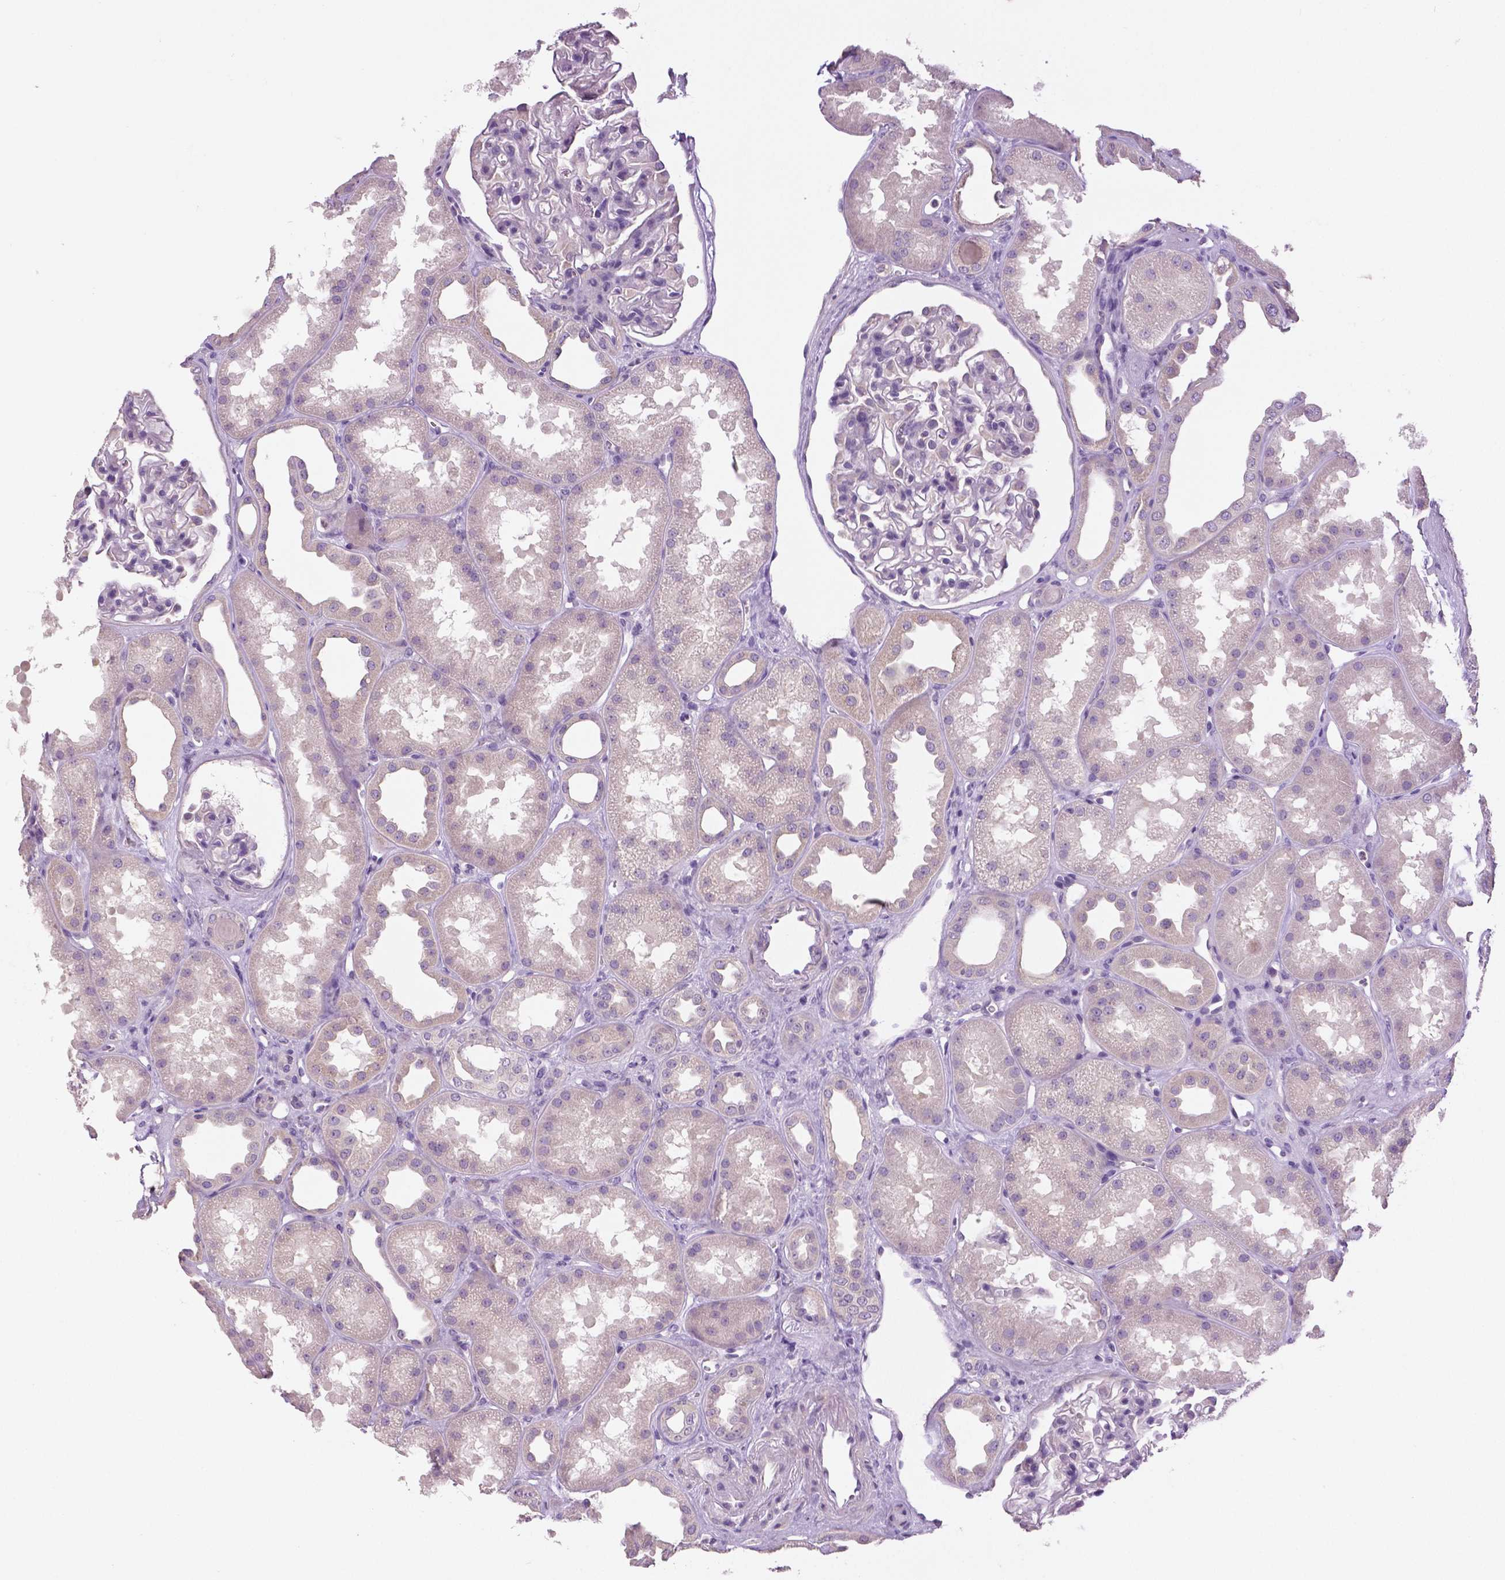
{"staining": {"intensity": "negative", "quantity": "none", "location": "none"}, "tissue": "kidney", "cell_type": "Cells in glomeruli", "image_type": "normal", "snomed": [{"axis": "morphology", "description": "Normal tissue, NOS"}, {"axis": "topography", "description": "Kidney"}], "caption": "DAB immunohistochemical staining of benign kidney shows no significant staining in cells in glomeruli. Brightfield microscopy of immunohistochemistry stained with DAB (brown) and hematoxylin (blue), captured at high magnification.", "gene": "DNAH12", "patient": {"sex": "male", "age": 61}}